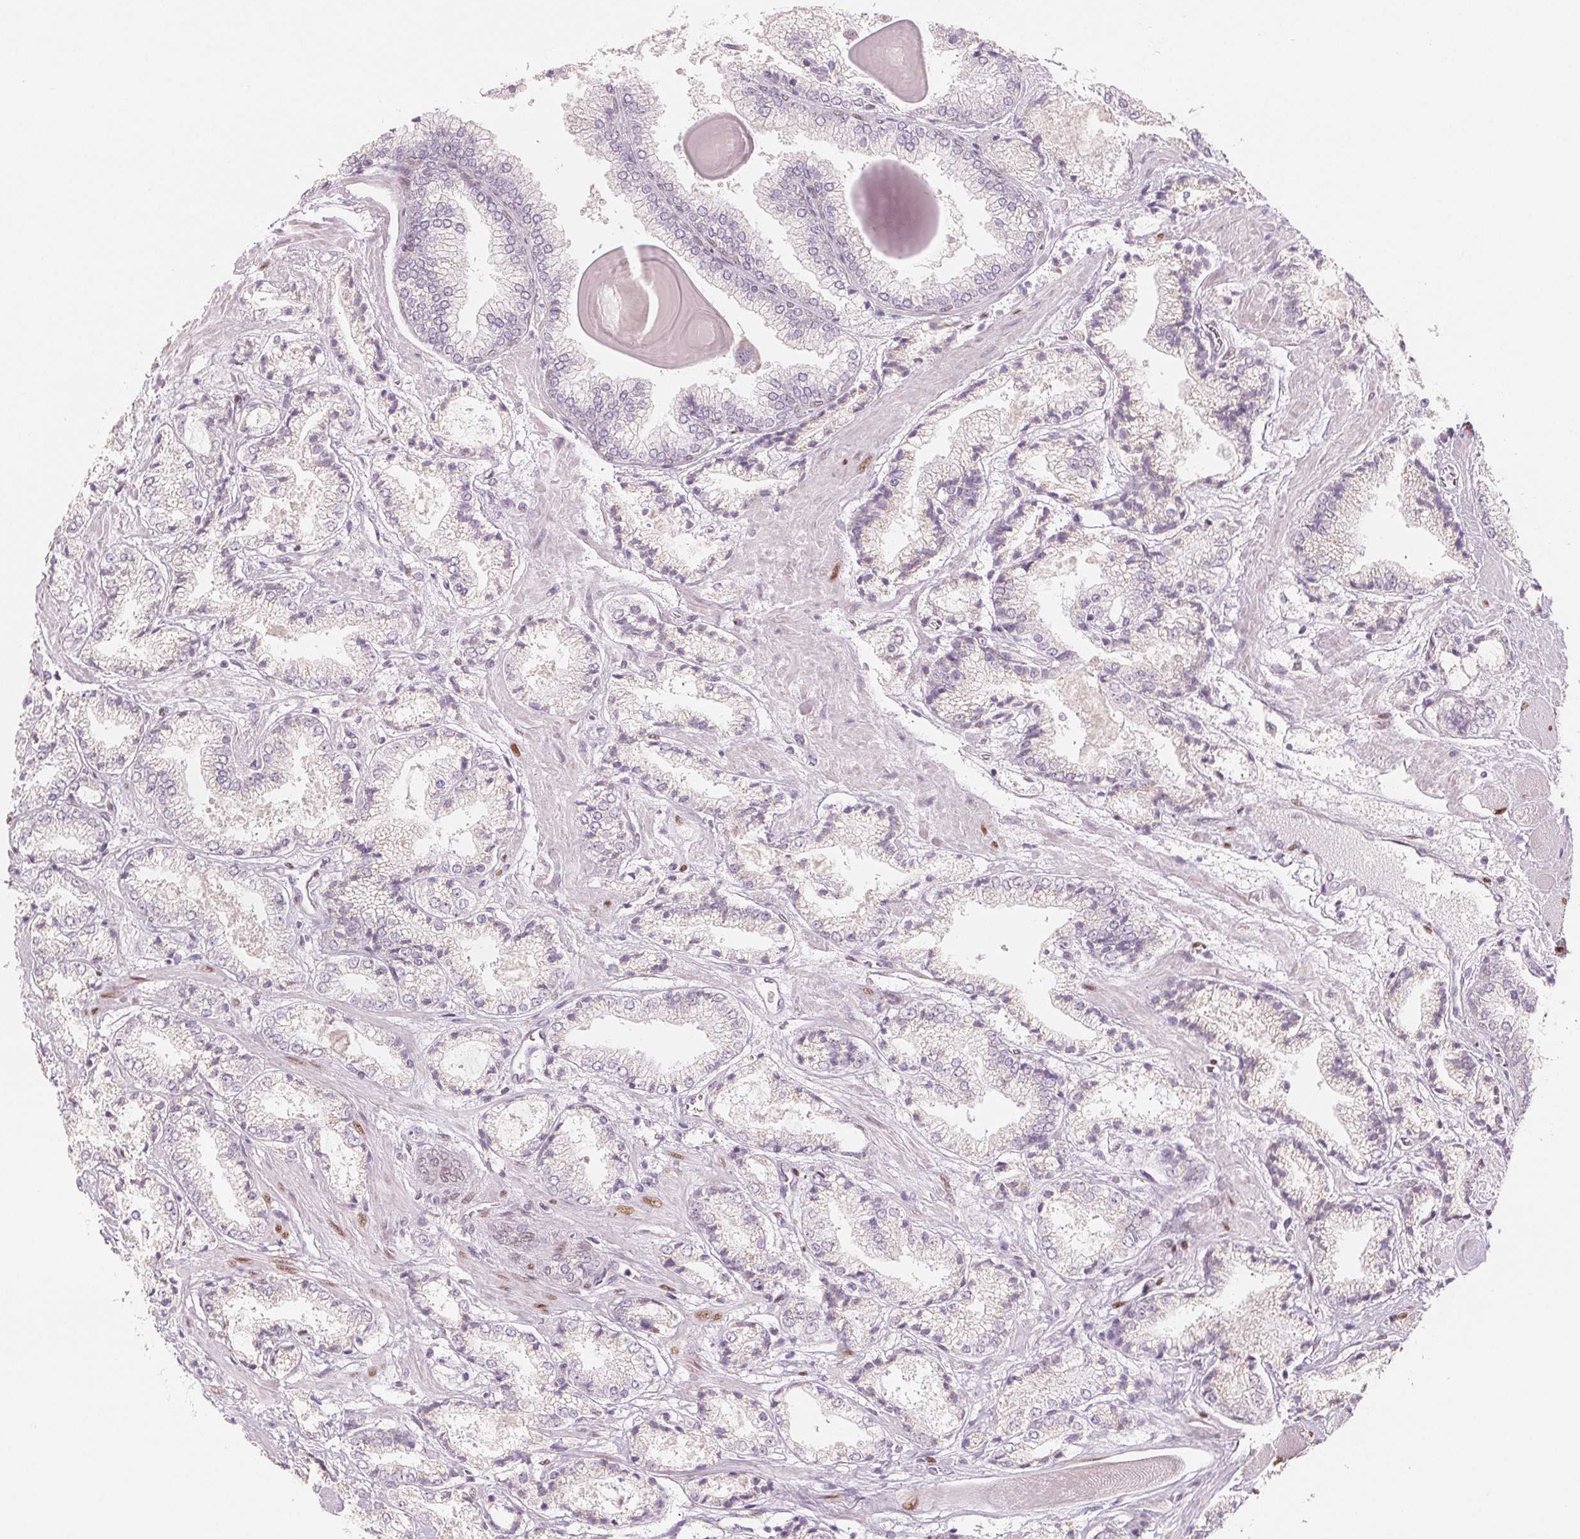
{"staining": {"intensity": "negative", "quantity": "none", "location": "none"}, "tissue": "prostate cancer", "cell_type": "Tumor cells", "image_type": "cancer", "snomed": [{"axis": "morphology", "description": "Adenocarcinoma, High grade"}, {"axis": "topography", "description": "Prostate"}], "caption": "The immunohistochemistry (IHC) photomicrograph has no significant staining in tumor cells of prostate cancer tissue.", "gene": "SMARCD3", "patient": {"sex": "male", "age": 64}}